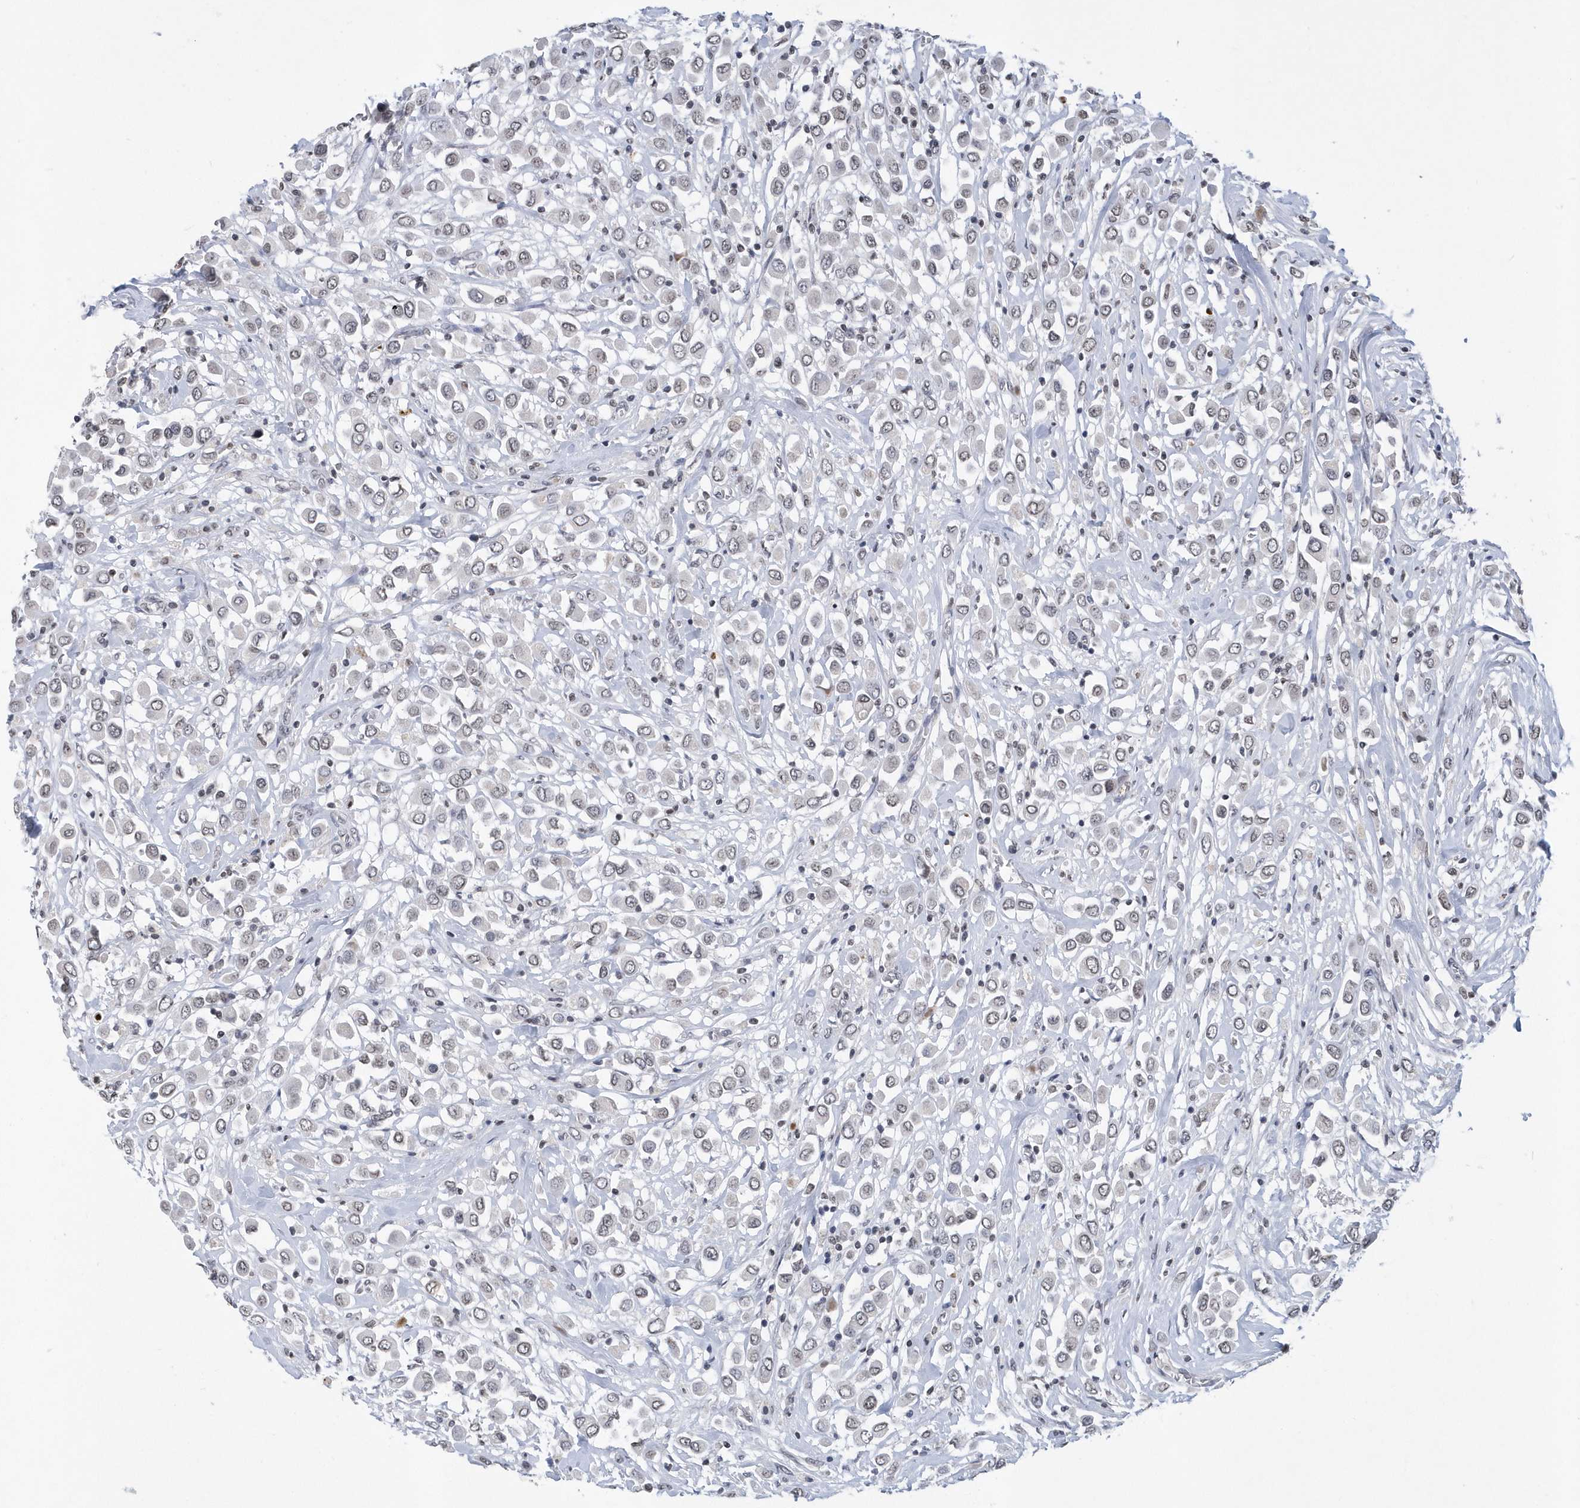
{"staining": {"intensity": "negative", "quantity": "none", "location": "none"}, "tissue": "breast cancer", "cell_type": "Tumor cells", "image_type": "cancer", "snomed": [{"axis": "morphology", "description": "Duct carcinoma"}, {"axis": "topography", "description": "Breast"}], "caption": "An IHC histopathology image of infiltrating ductal carcinoma (breast) is shown. There is no staining in tumor cells of infiltrating ductal carcinoma (breast).", "gene": "VWA5B2", "patient": {"sex": "female", "age": 61}}